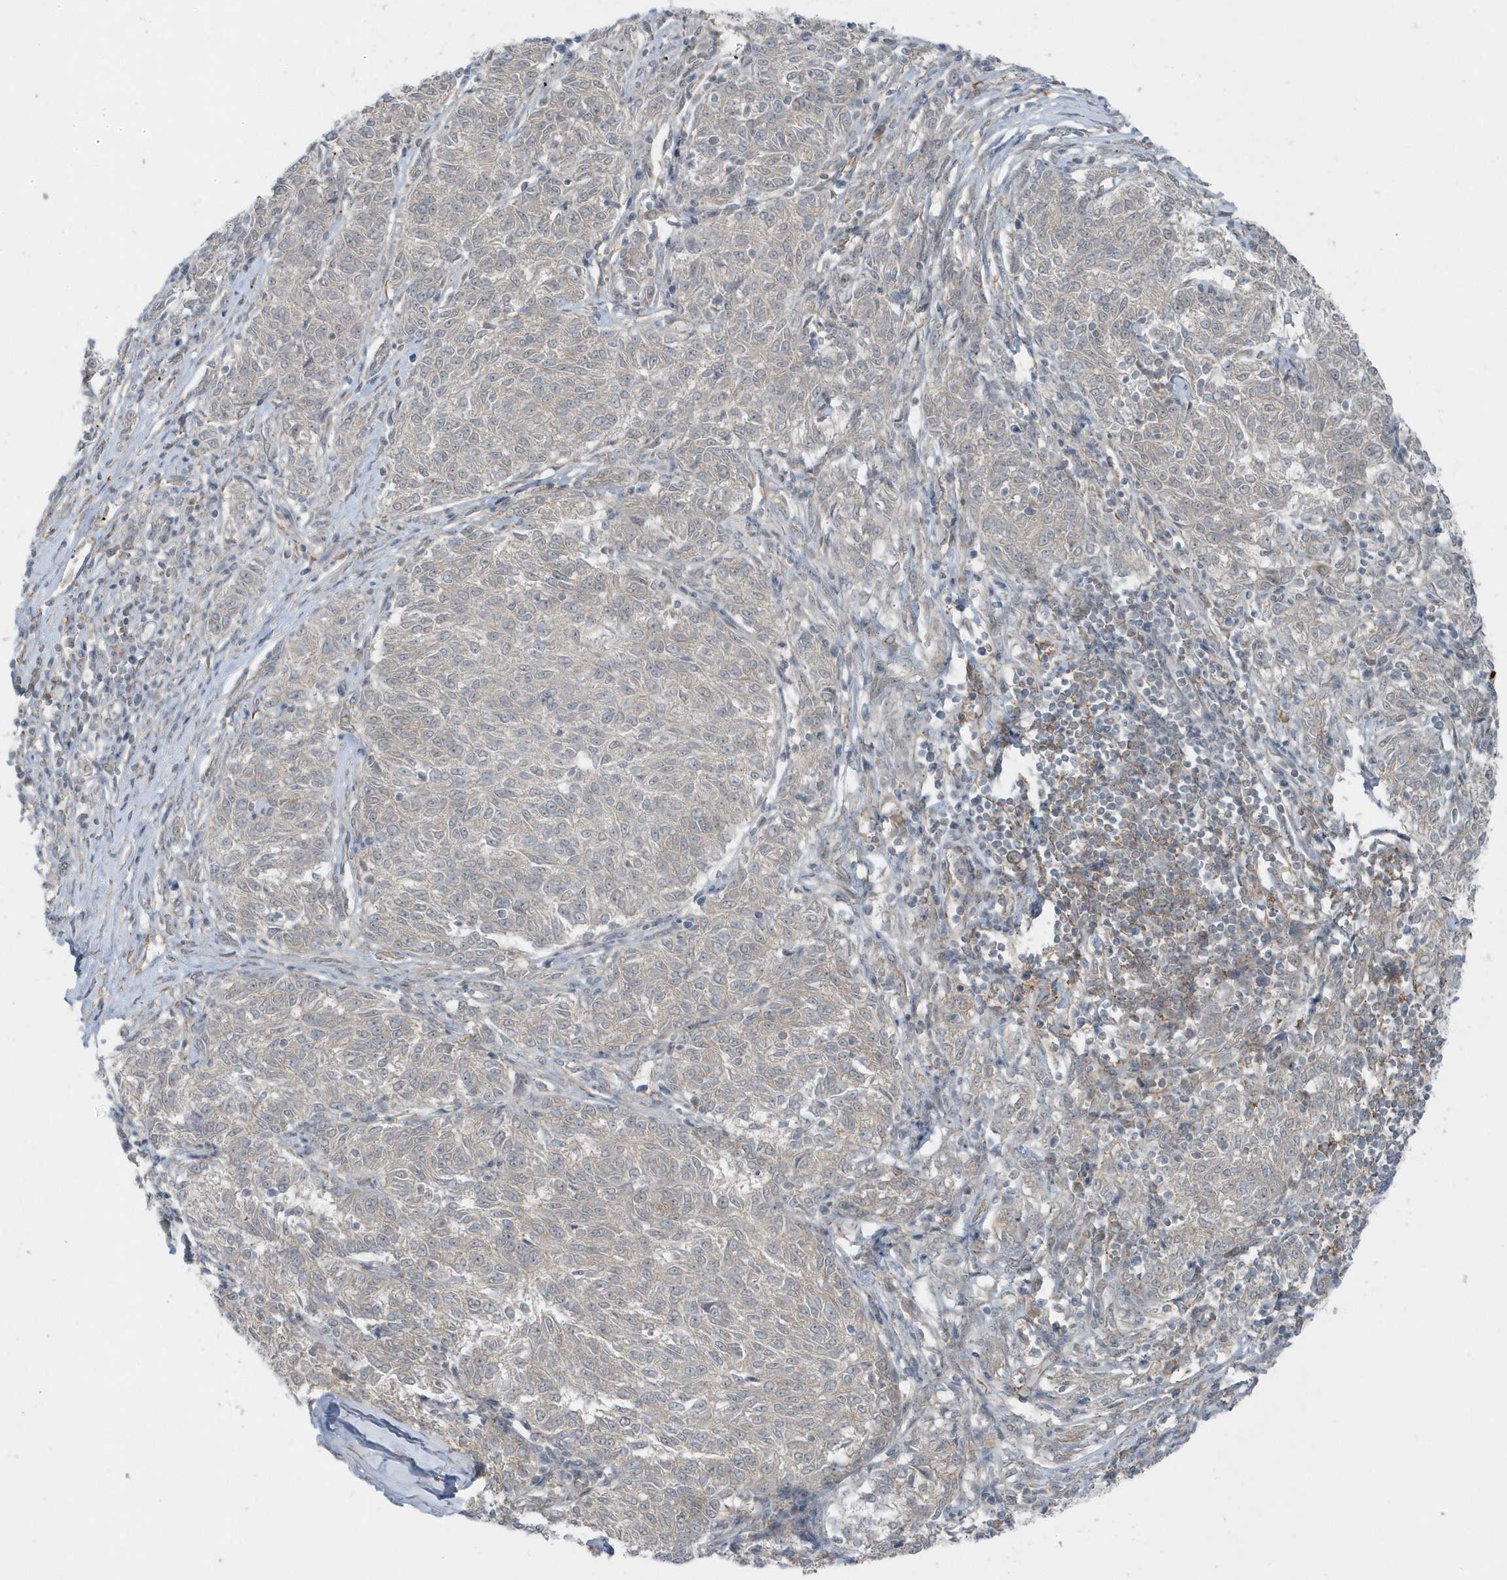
{"staining": {"intensity": "negative", "quantity": "none", "location": "none"}, "tissue": "melanoma", "cell_type": "Tumor cells", "image_type": "cancer", "snomed": [{"axis": "morphology", "description": "Malignant melanoma, NOS"}, {"axis": "topography", "description": "Skin"}], "caption": "Malignant melanoma stained for a protein using IHC exhibits no positivity tumor cells.", "gene": "PARD3B", "patient": {"sex": "female", "age": 72}}